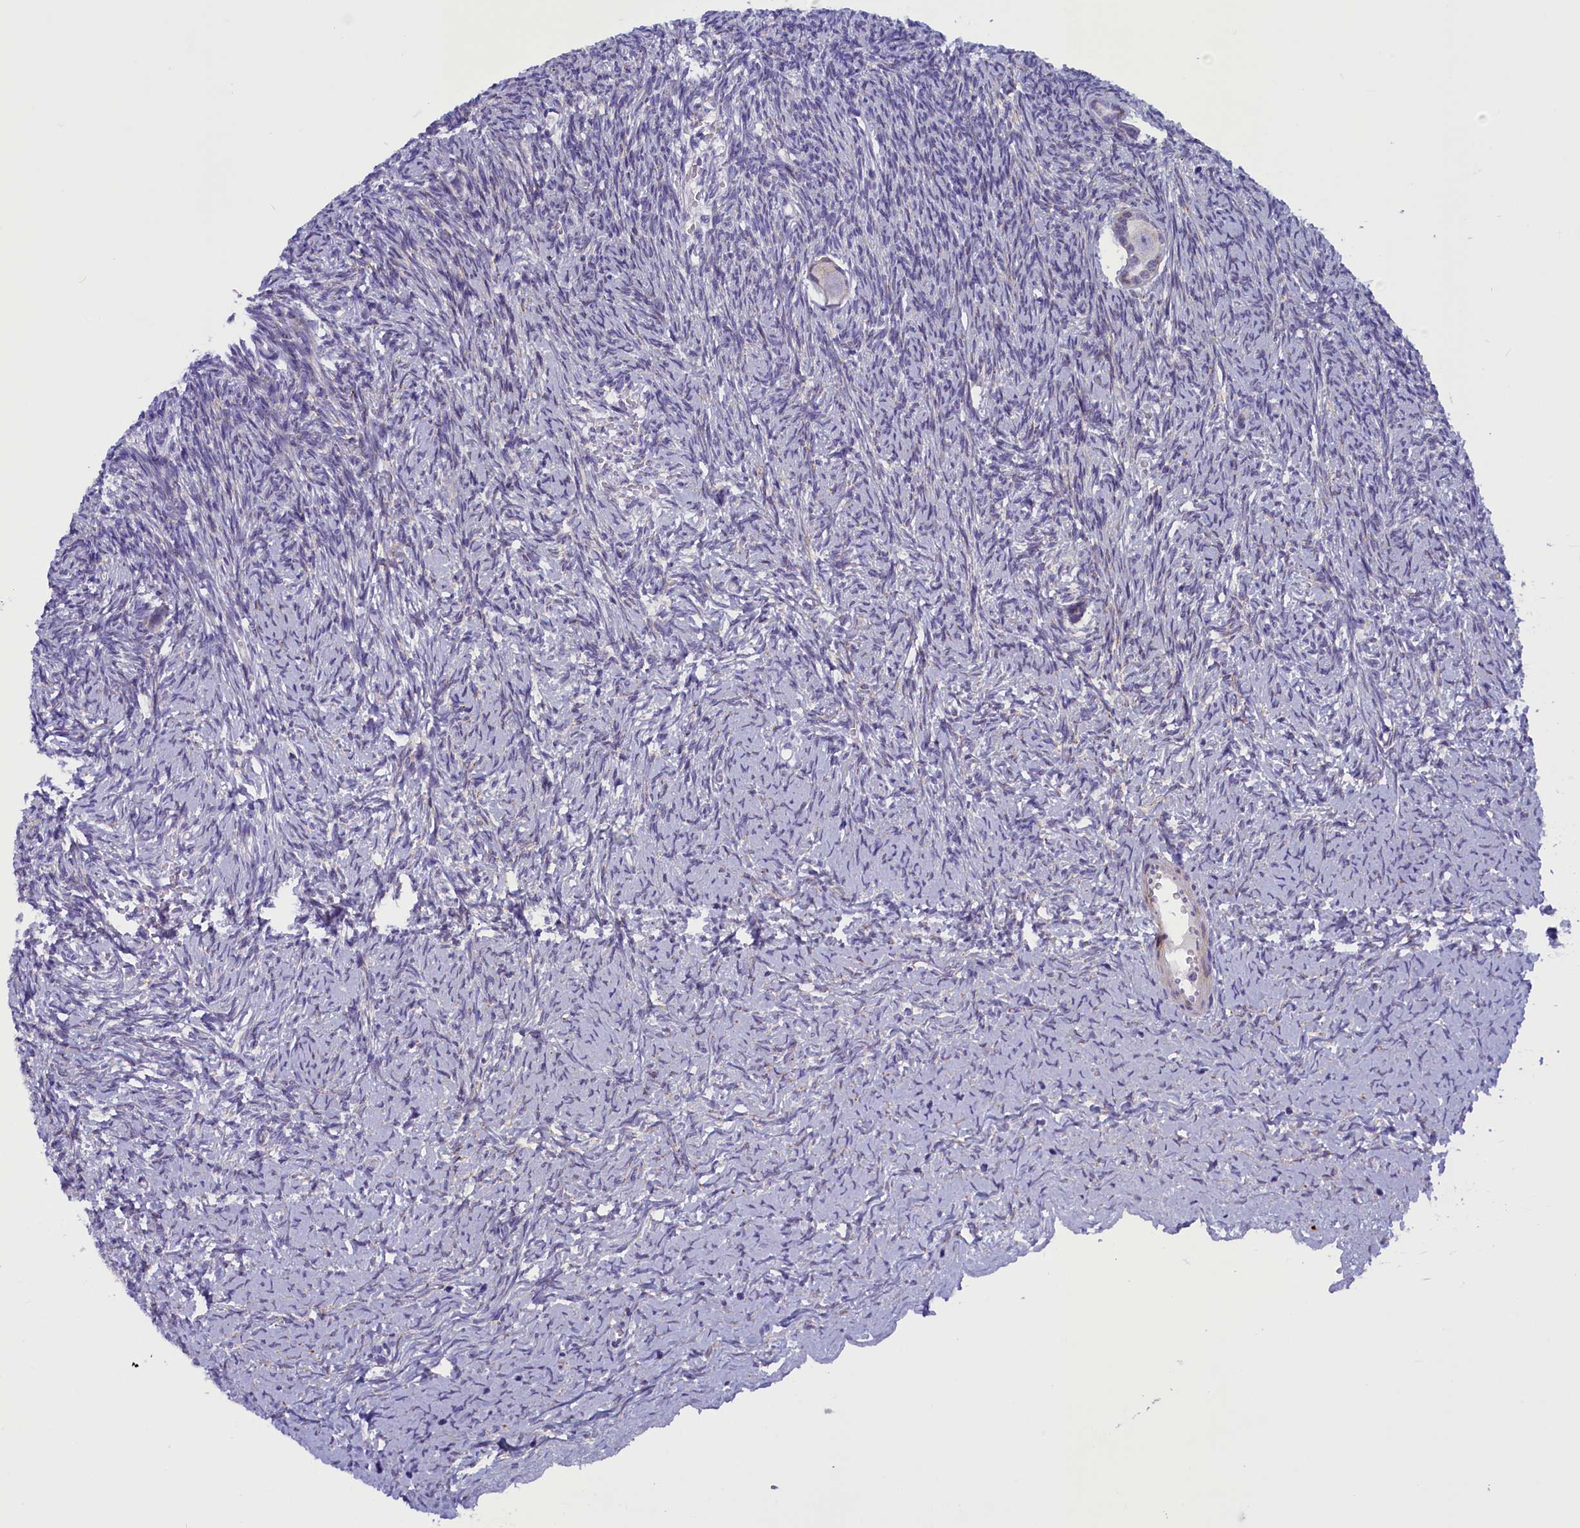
{"staining": {"intensity": "negative", "quantity": "none", "location": "none"}, "tissue": "ovary", "cell_type": "Follicle cells", "image_type": "normal", "snomed": [{"axis": "morphology", "description": "Normal tissue, NOS"}, {"axis": "topography", "description": "Ovary"}], "caption": "Protein analysis of benign ovary exhibits no significant expression in follicle cells. The staining was performed using DAB (3,3'-diaminobenzidine) to visualize the protein expression in brown, while the nuclei were stained in blue with hematoxylin (Magnification: 20x).", "gene": "RTTN", "patient": {"sex": "female", "age": 39}}